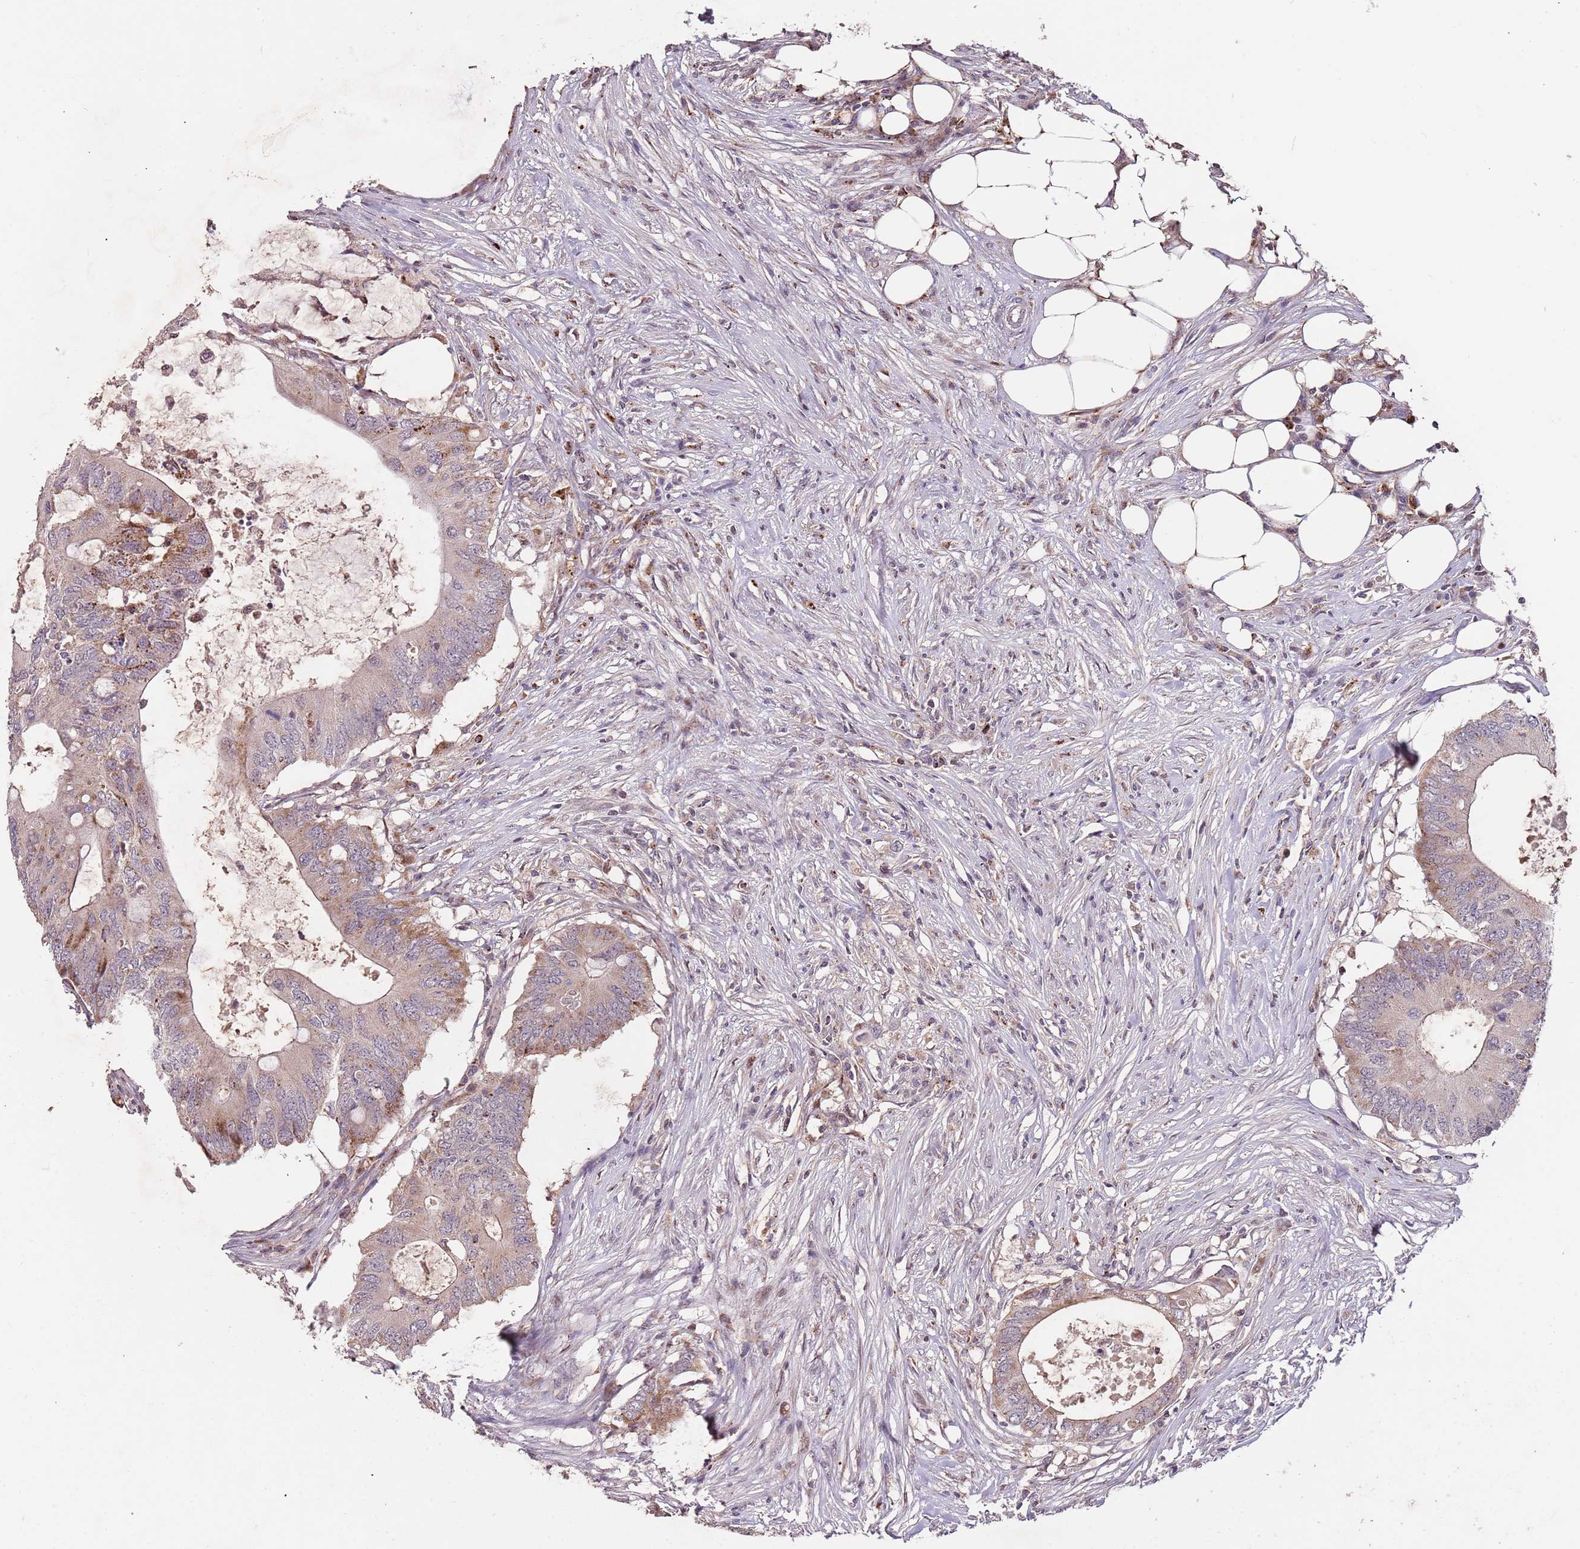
{"staining": {"intensity": "moderate", "quantity": "<25%", "location": "cytoplasmic/membranous"}, "tissue": "colorectal cancer", "cell_type": "Tumor cells", "image_type": "cancer", "snomed": [{"axis": "morphology", "description": "Adenocarcinoma, NOS"}, {"axis": "topography", "description": "Colon"}], "caption": "The immunohistochemical stain highlights moderate cytoplasmic/membranous expression in tumor cells of colorectal cancer tissue. The protein of interest is shown in brown color, while the nuclei are stained blue.", "gene": "ULK3", "patient": {"sex": "male", "age": 71}}